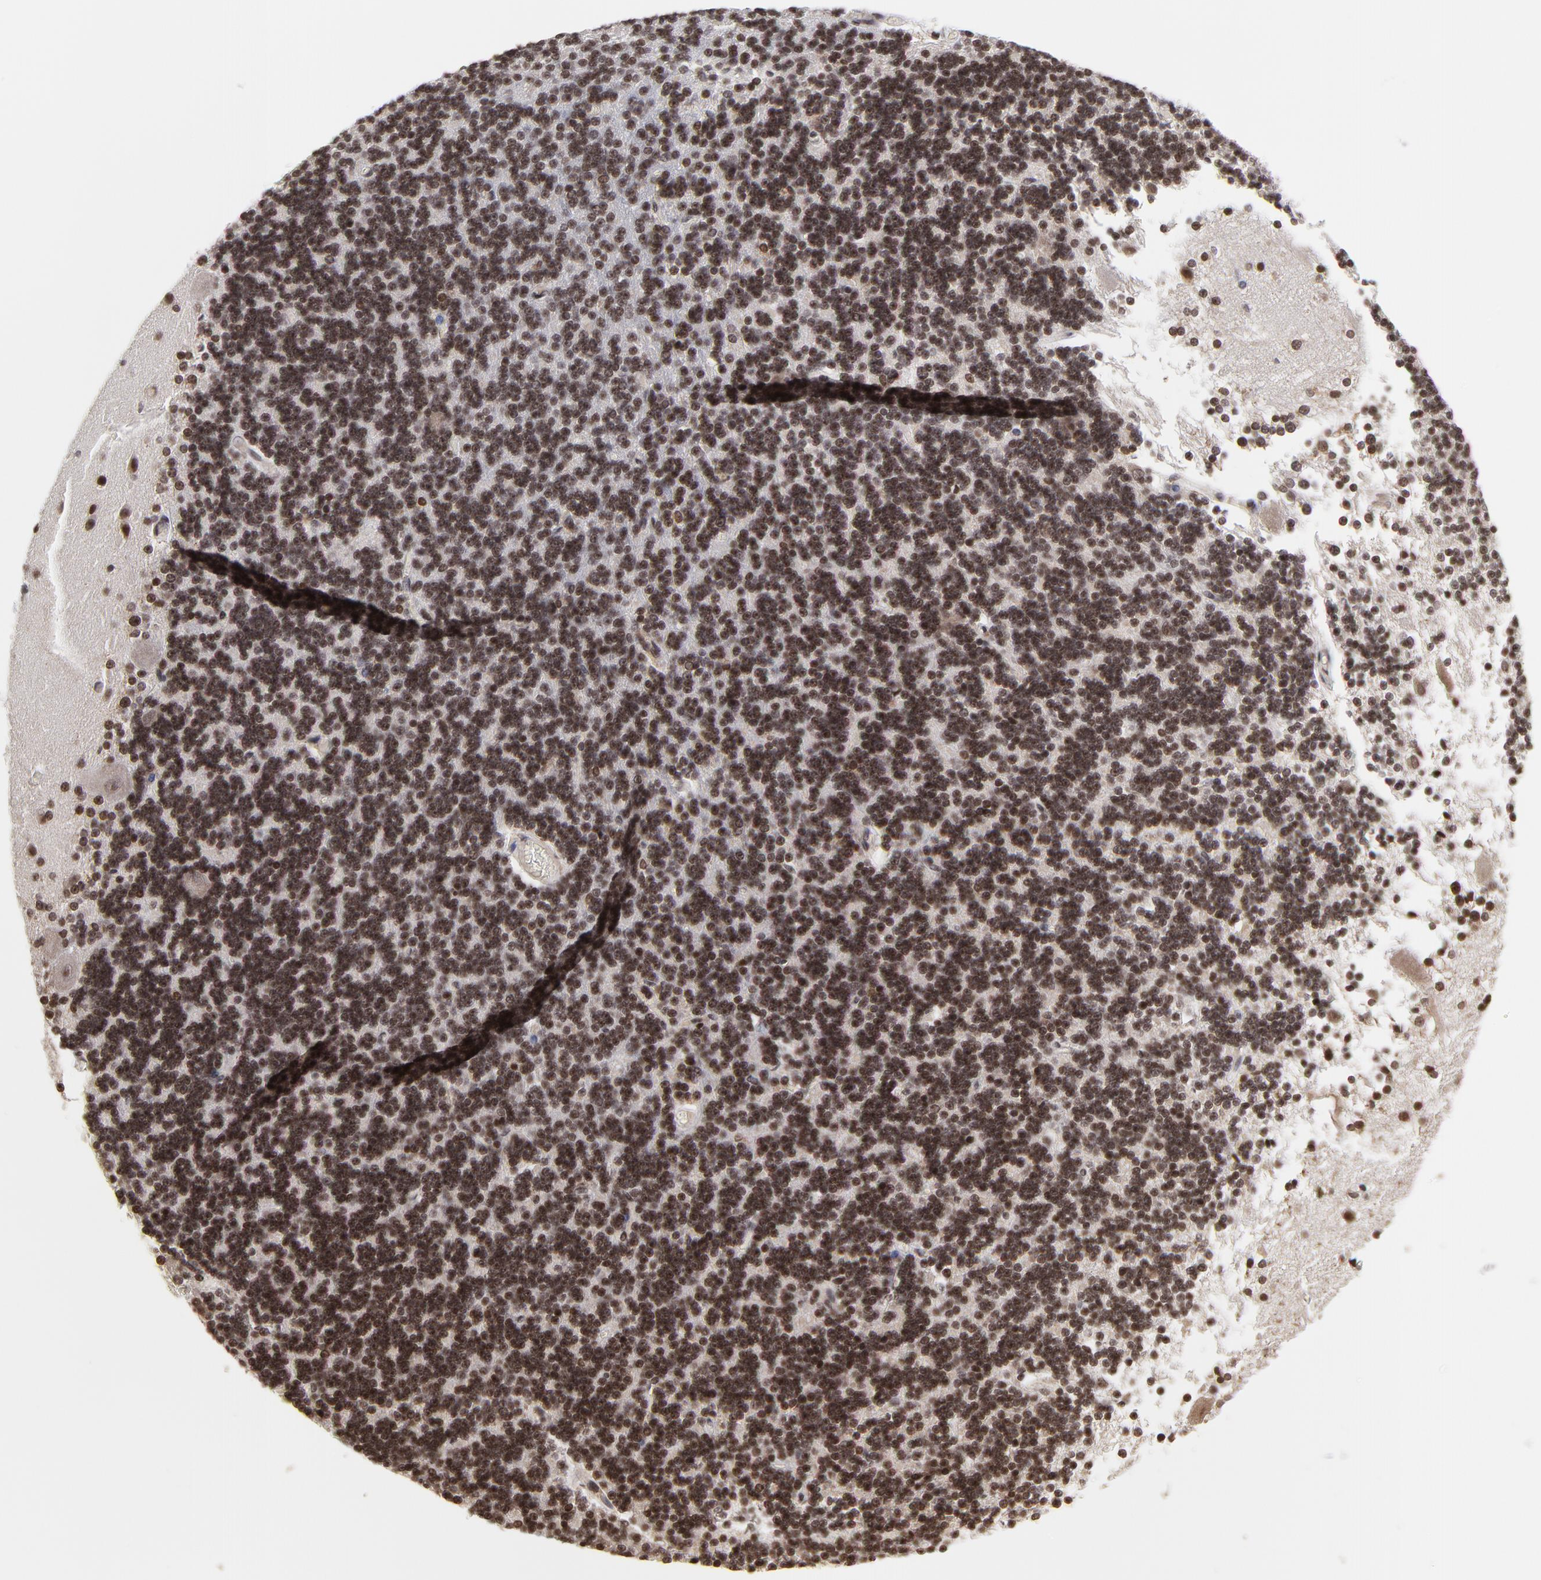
{"staining": {"intensity": "moderate", "quantity": ">75%", "location": "nuclear"}, "tissue": "cerebellum", "cell_type": "Cells in granular layer", "image_type": "normal", "snomed": [{"axis": "morphology", "description": "Normal tissue, NOS"}, {"axis": "topography", "description": "Cerebellum"}], "caption": "High-power microscopy captured an immunohistochemistry histopathology image of benign cerebellum, revealing moderate nuclear expression in about >75% of cells in granular layer.", "gene": "ZNF777", "patient": {"sex": "female", "age": 54}}